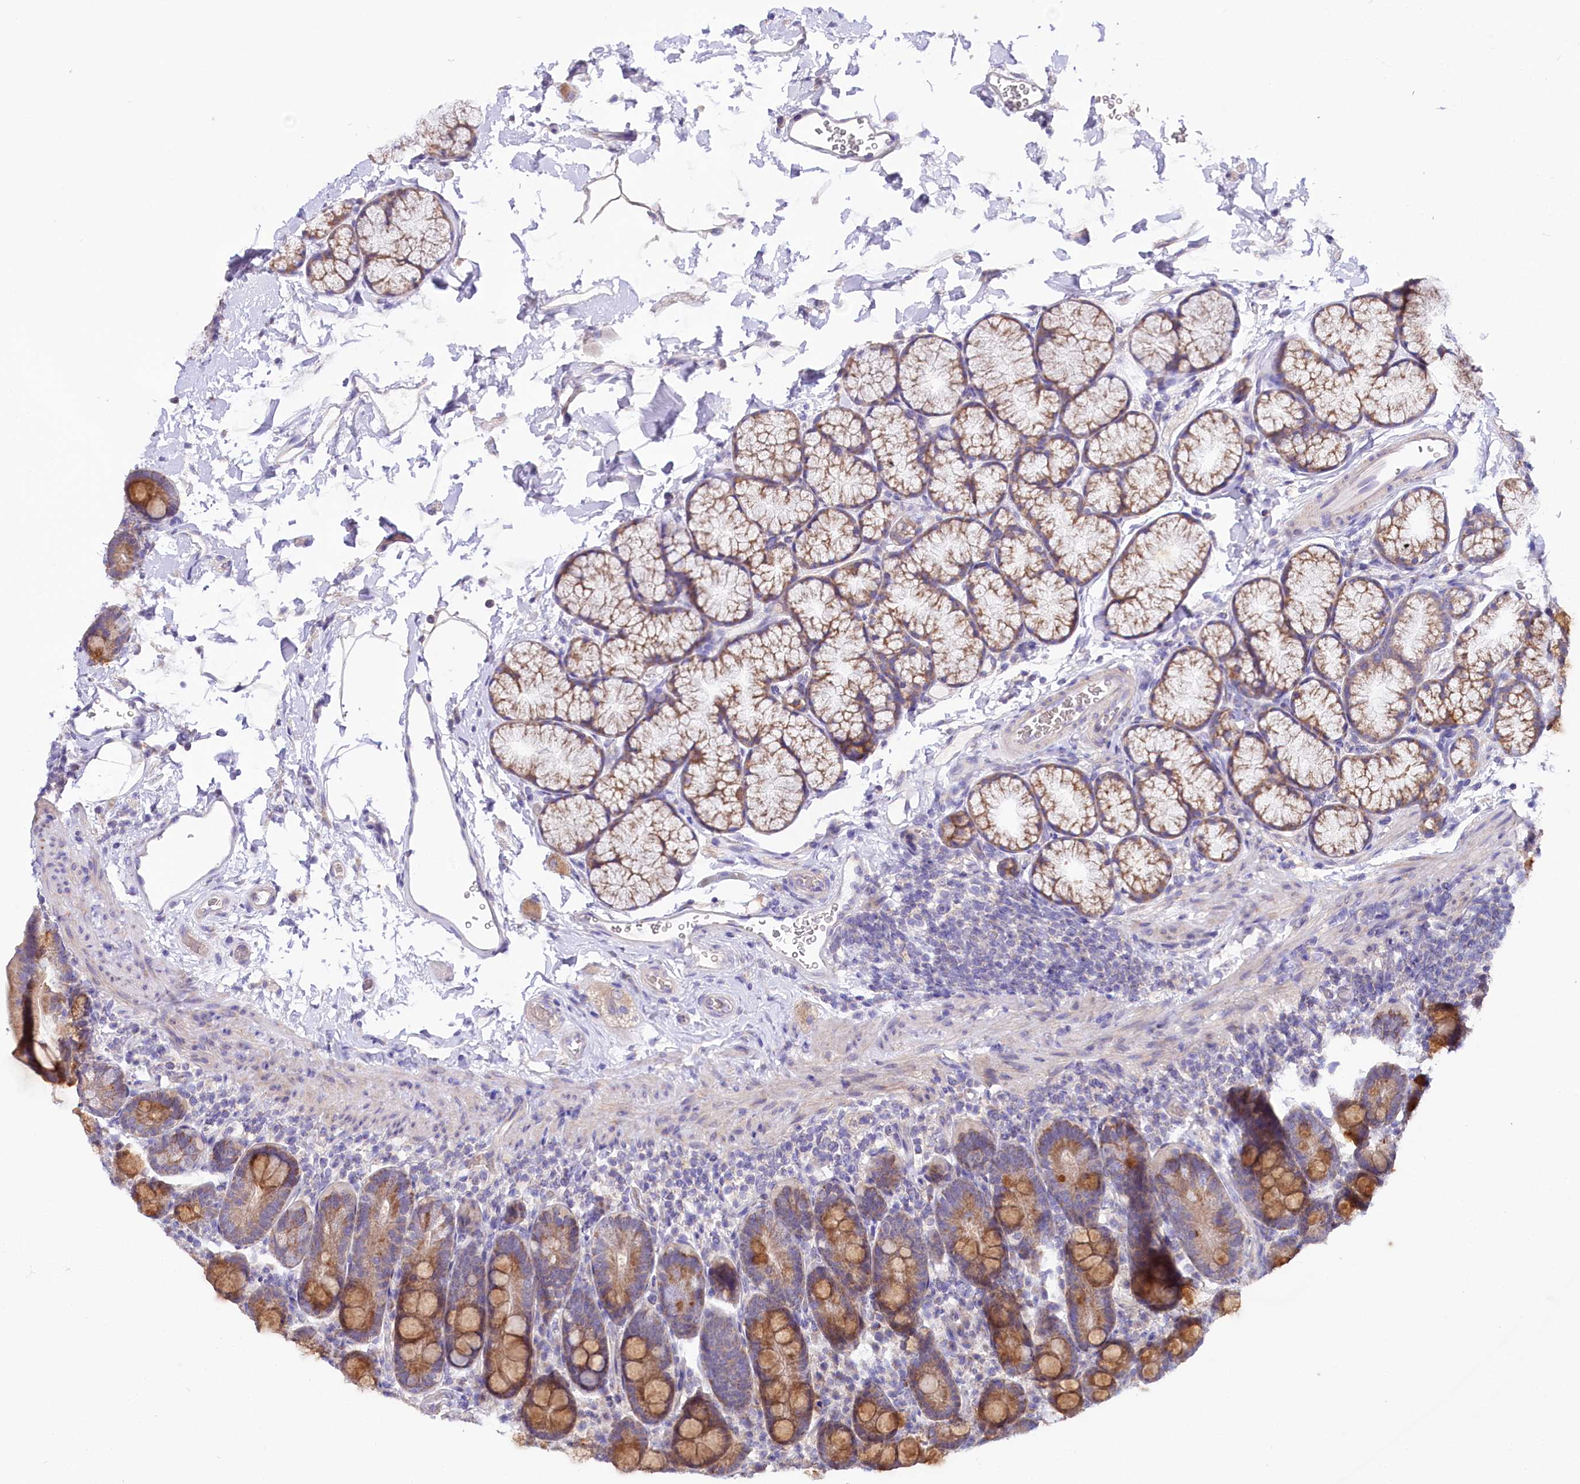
{"staining": {"intensity": "strong", "quantity": ">75%", "location": "cytoplasmic/membranous"}, "tissue": "duodenum", "cell_type": "Glandular cells", "image_type": "normal", "snomed": [{"axis": "morphology", "description": "Normal tissue, NOS"}, {"axis": "topography", "description": "Duodenum"}], "caption": "Immunohistochemistry of unremarkable duodenum demonstrates high levels of strong cytoplasmic/membranous expression in about >75% of glandular cells. (Stains: DAB (3,3'-diaminobenzidine) in brown, nuclei in blue, Microscopy: brightfield microscopy at high magnification).", "gene": "CEP295", "patient": {"sex": "male", "age": 35}}